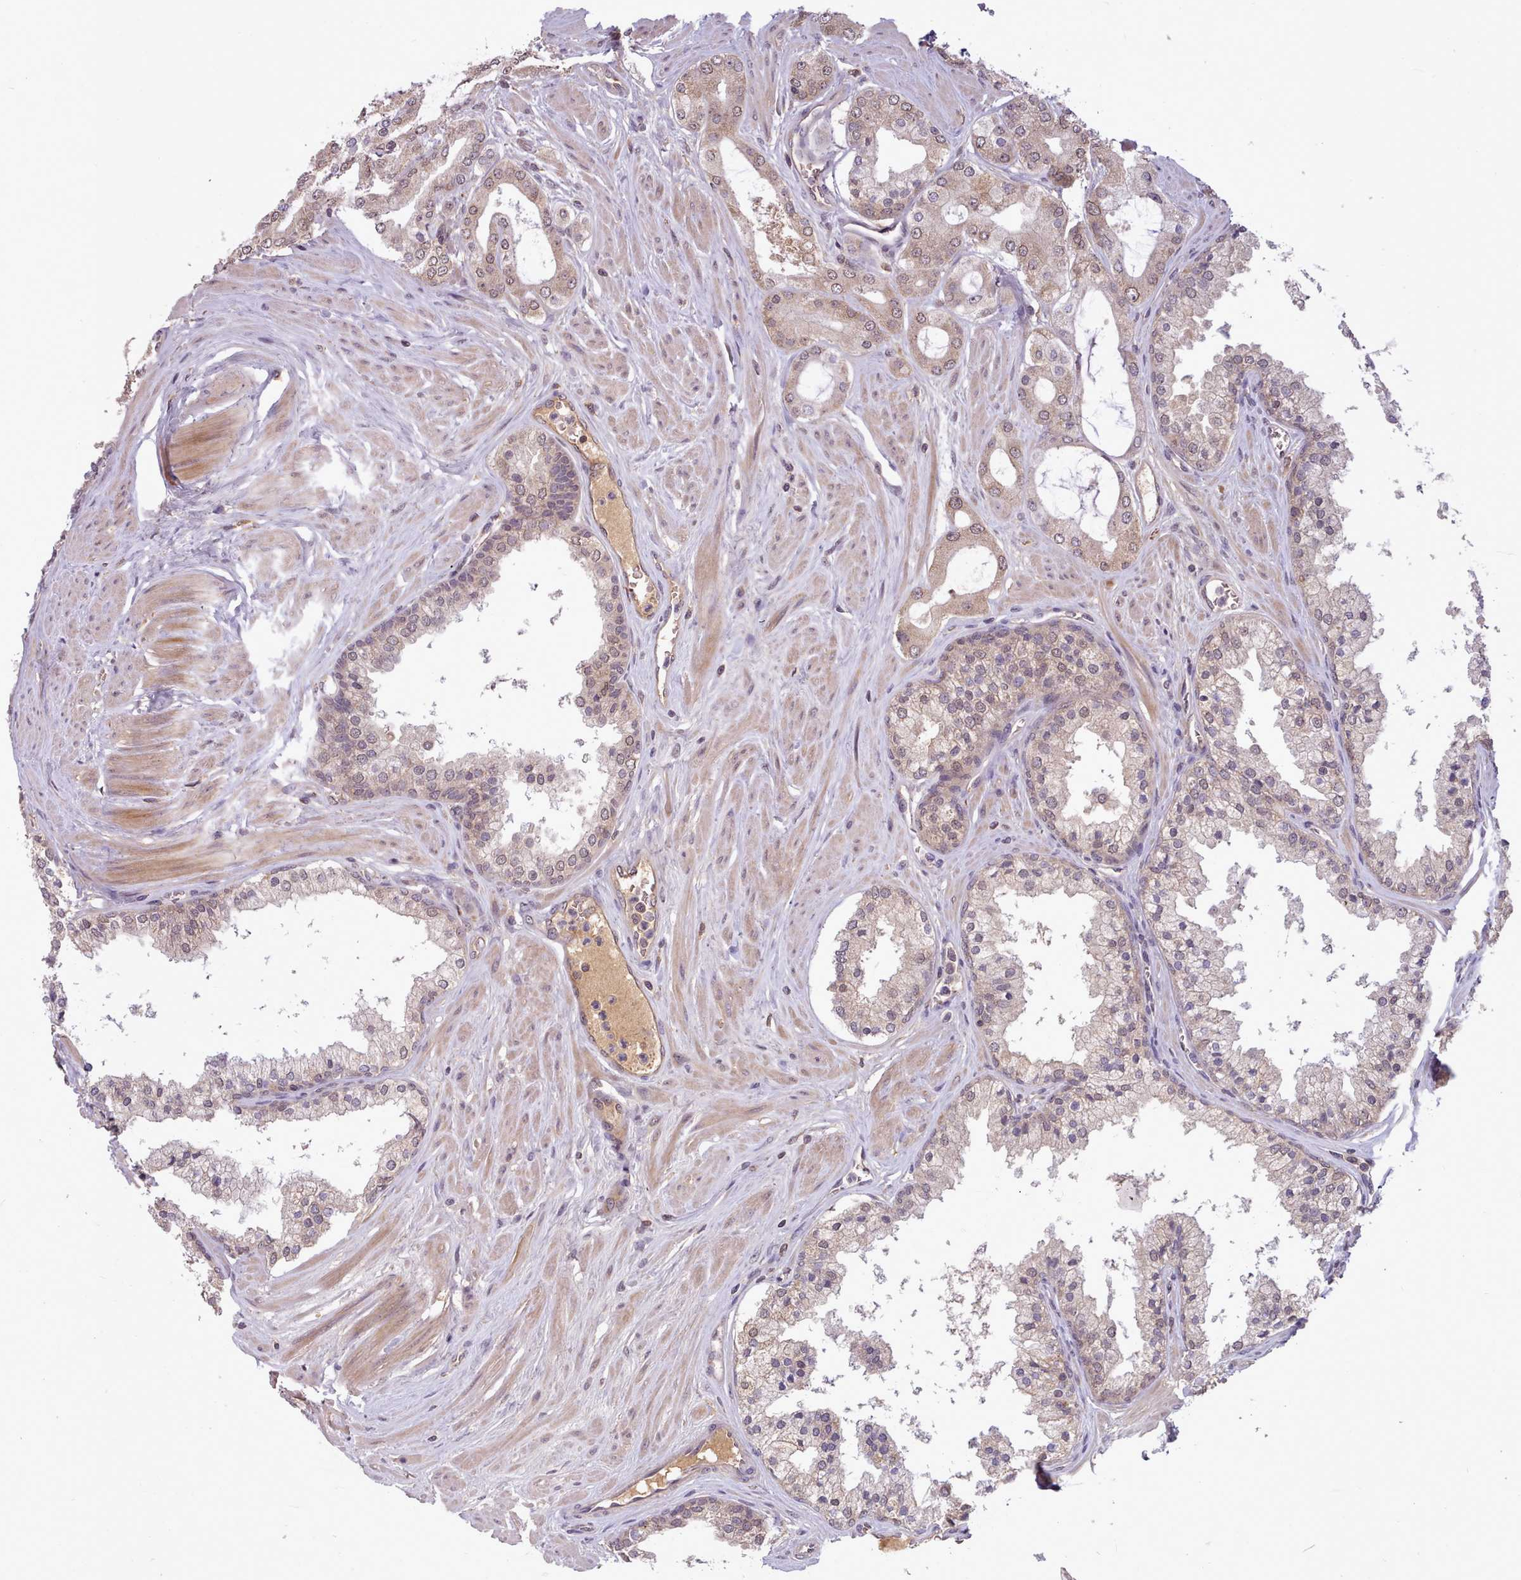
{"staining": {"intensity": "weak", "quantity": "25%-75%", "location": "cytoplasmic/membranous,nuclear"}, "tissue": "prostate cancer", "cell_type": "Tumor cells", "image_type": "cancer", "snomed": [{"axis": "morphology", "description": "Adenocarcinoma, Low grade"}, {"axis": "topography", "description": "Prostate"}], "caption": "Protein staining demonstrates weak cytoplasmic/membranous and nuclear expression in about 25%-75% of tumor cells in adenocarcinoma (low-grade) (prostate).", "gene": "PIP4P1", "patient": {"sex": "male", "age": 42}}